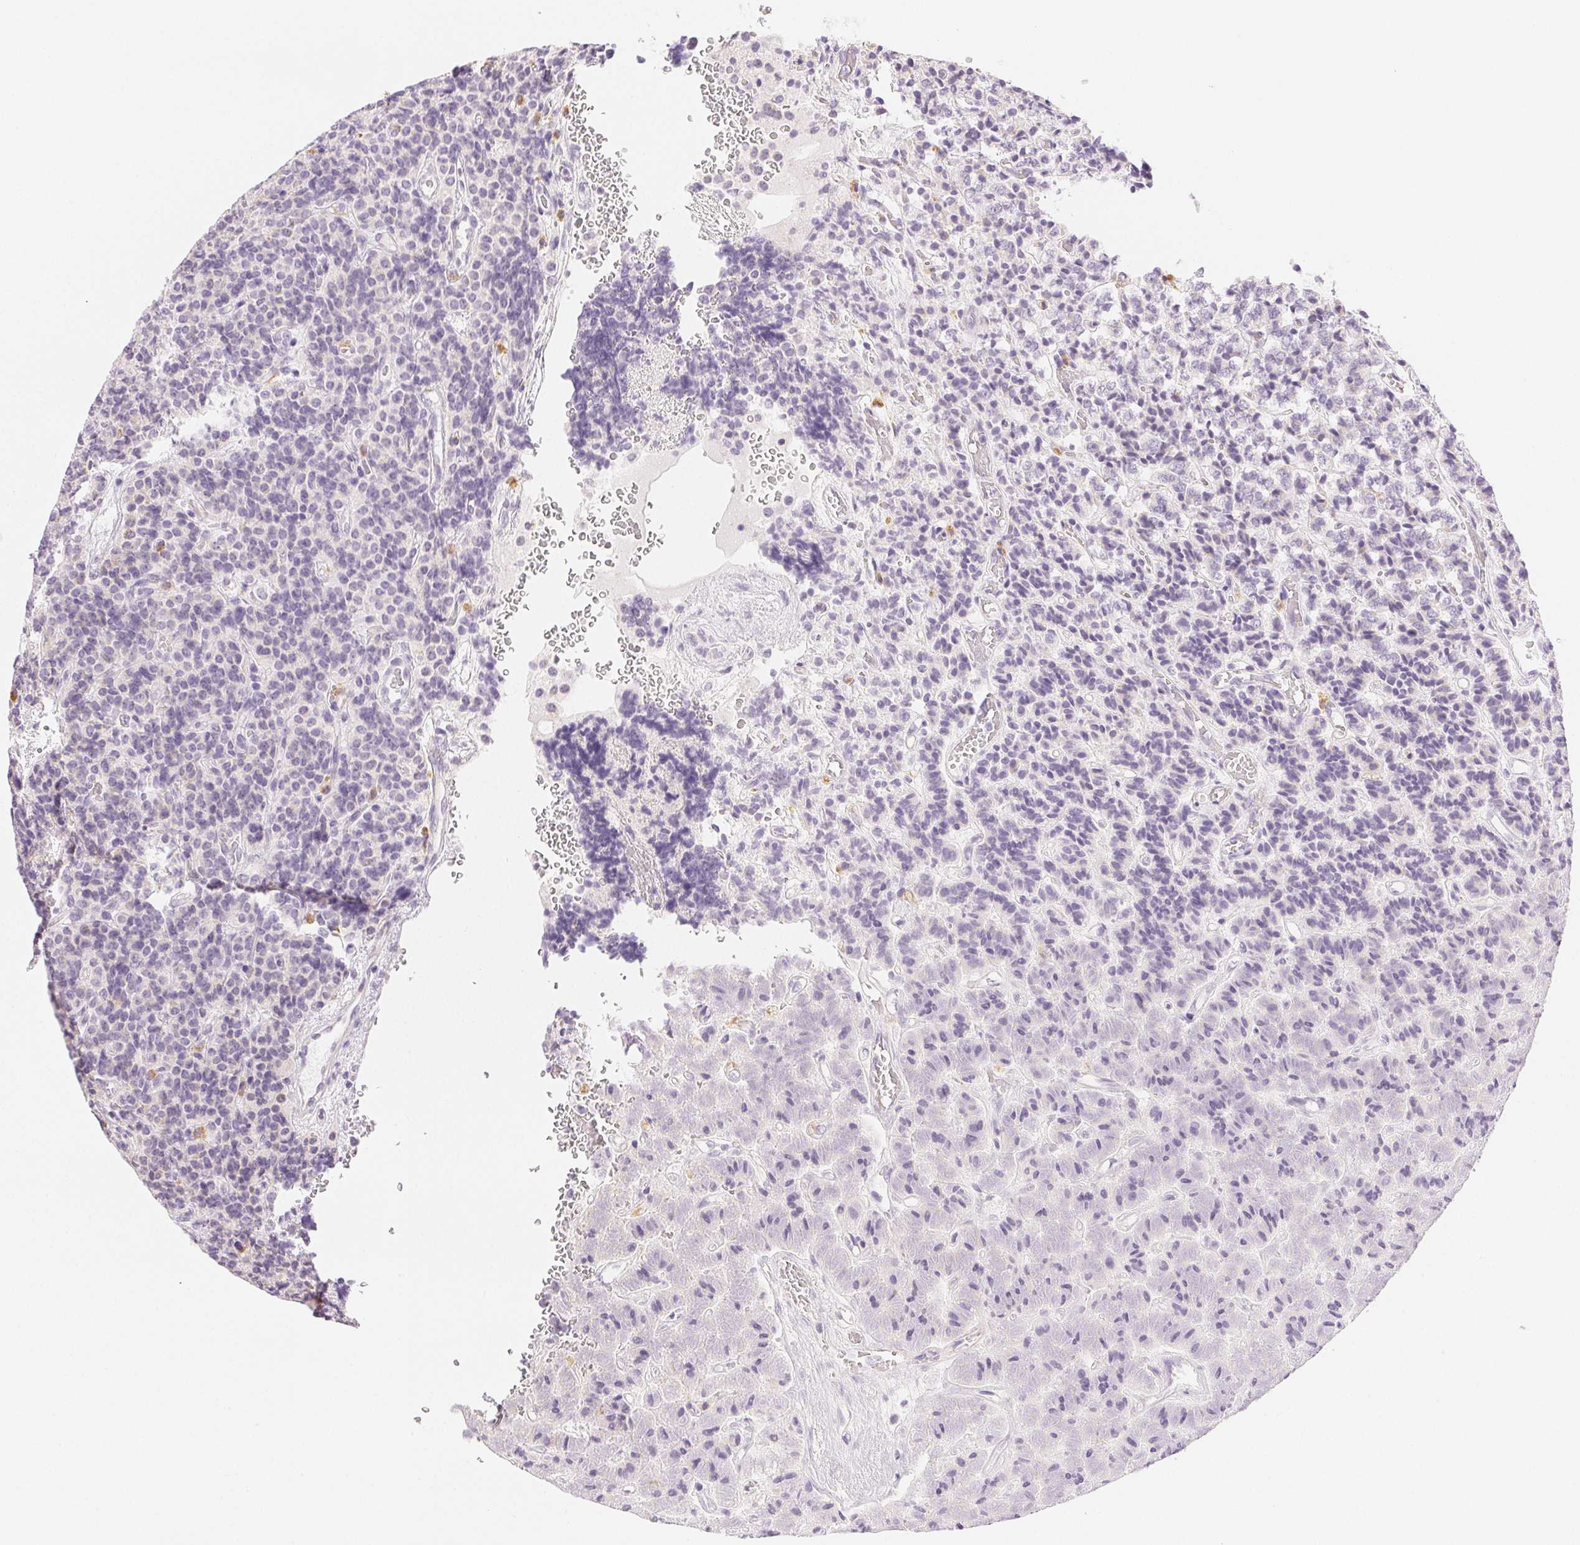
{"staining": {"intensity": "negative", "quantity": "none", "location": "none"}, "tissue": "carcinoid", "cell_type": "Tumor cells", "image_type": "cancer", "snomed": [{"axis": "morphology", "description": "Carcinoid, malignant, NOS"}, {"axis": "topography", "description": "Pancreas"}], "caption": "Carcinoid was stained to show a protein in brown. There is no significant staining in tumor cells.", "gene": "SLC5A2", "patient": {"sex": "male", "age": 36}}